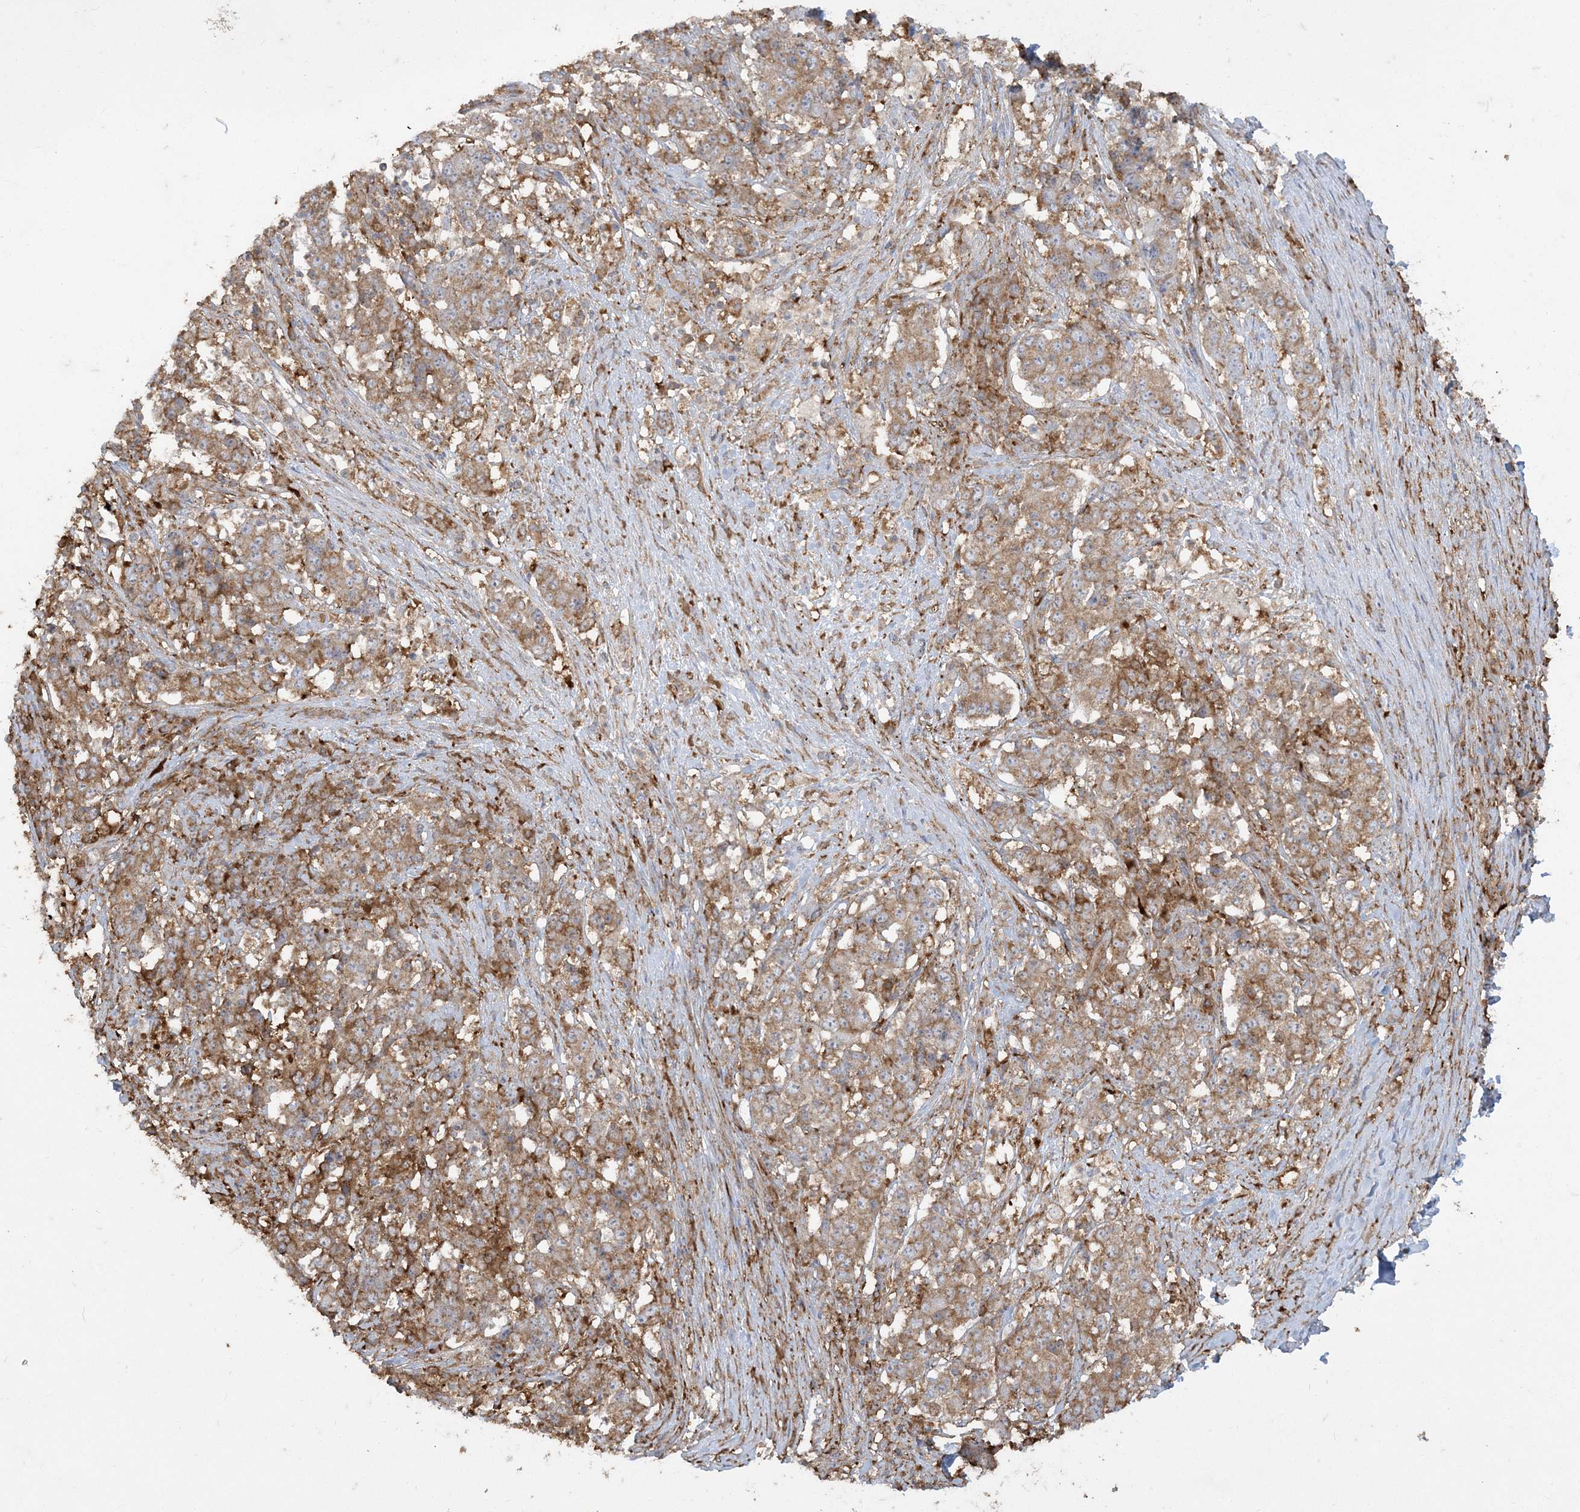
{"staining": {"intensity": "moderate", "quantity": ">75%", "location": "cytoplasmic/membranous"}, "tissue": "stomach cancer", "cell_type": "Tumor cells", "image_type": "cancer", "snomed": [{"axis": "morphology", "description": "Adenocarcinoma, NOS"}, {"axis": "topography", "description": "Stomach"}], "caption": "Human stomach adenocarcinoma stained with a protein marker demonstrates moderate staining in tumor cells.", "gene": "DERL3", "patient": {"sex": "male", "age": 59}}